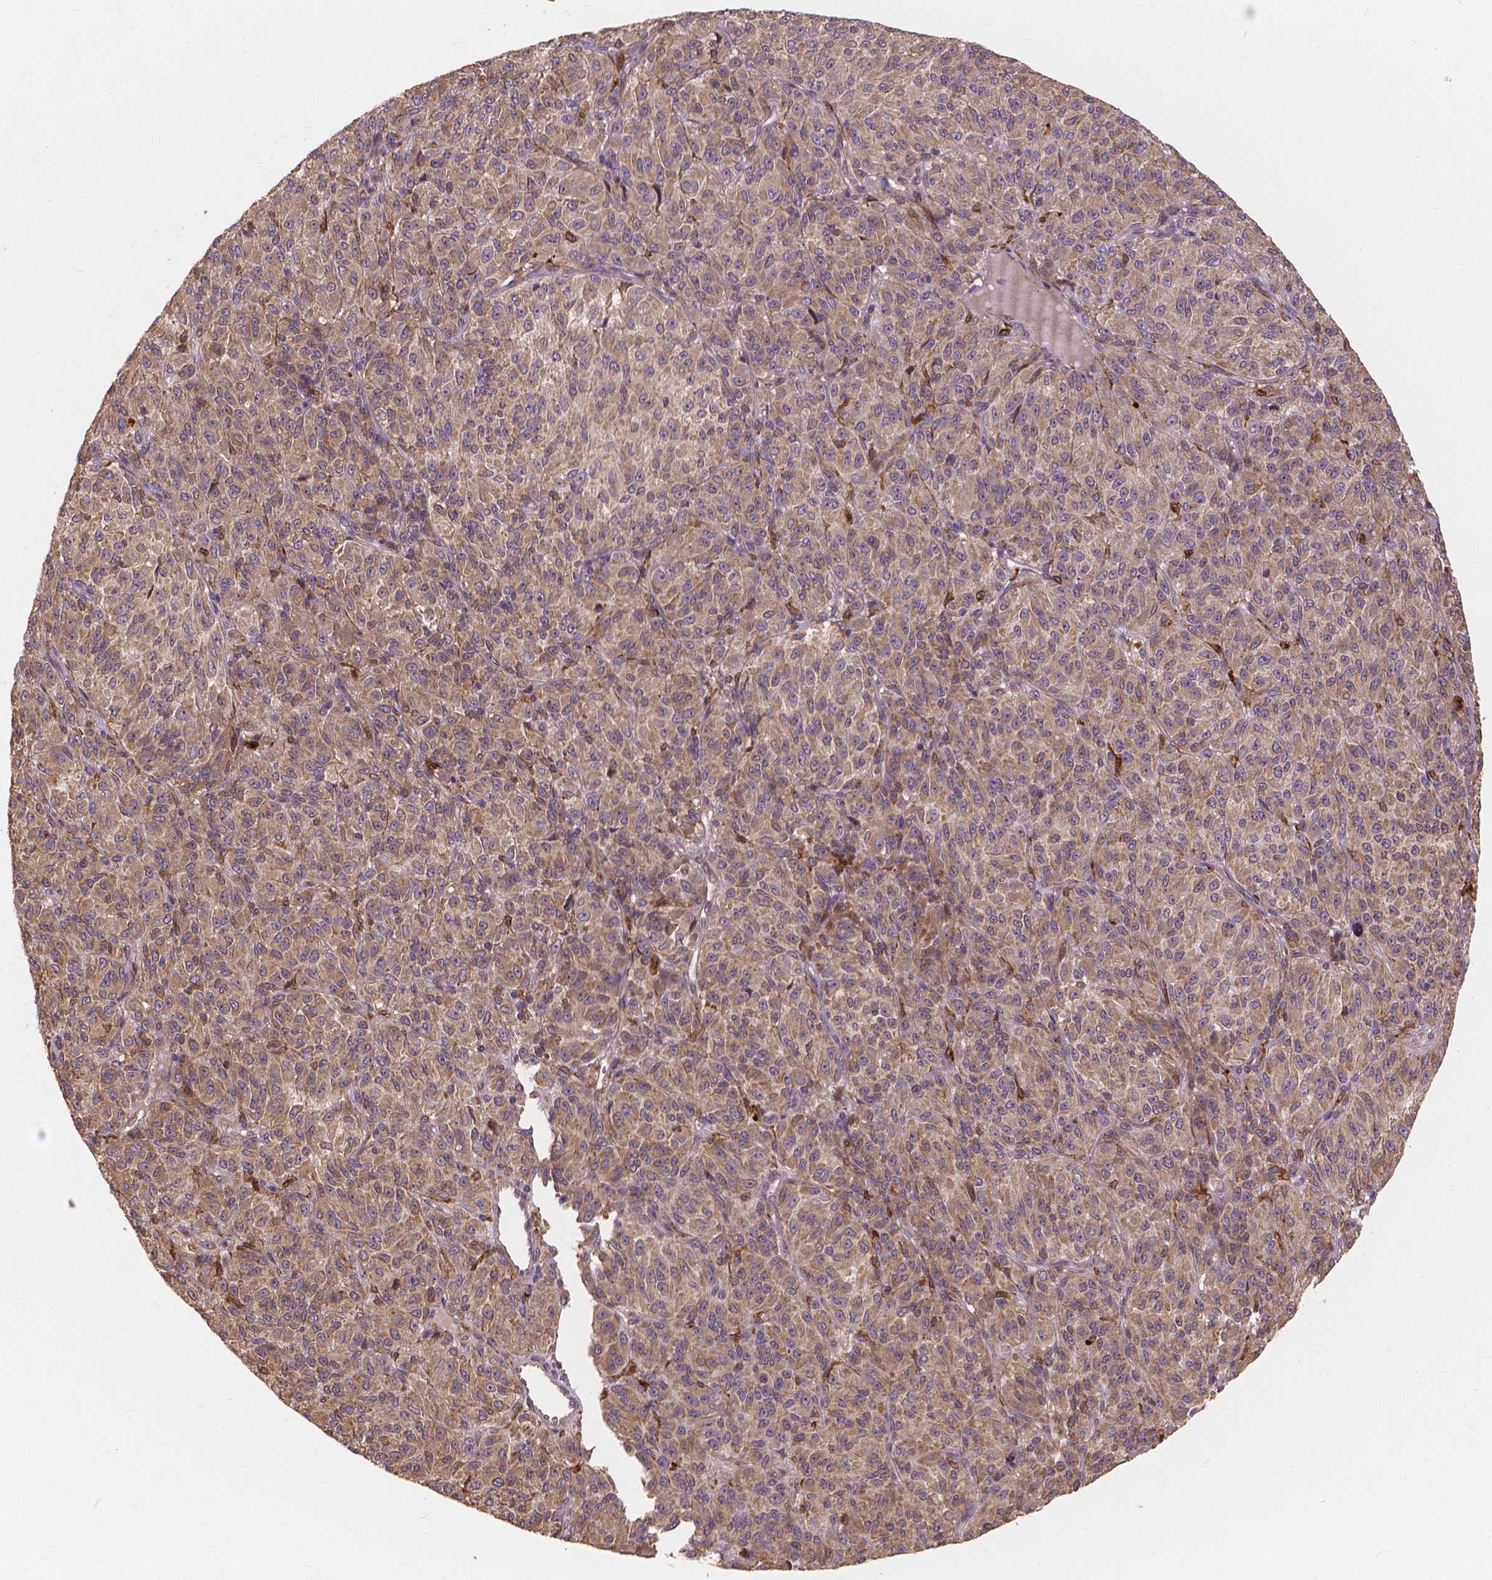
{"staining": {"intensity": "moderate", "quantity": ">75%", "location": "cytoplasmic/membranous"}, "tissue": "melanoma", "cell_type": "Tumor cells", "image_type": "cancer", "snomed": [{"axis": "morphology", "description": "Malignant melanoma, Metastatic site"}, {"axis": "topography", "description": "Brain"}], "caption": "Immunohistochemistry (IHC) histopathology image of neoplastic tissue: human melanoma stained using IHC demonstrates medium levels of moderate protein expression localized specifically in the cytoplasmic/membranous of tumor cells, appearing as a cytoplasmic/membranous brown color.", "gene": "TAB2", "patient": {"sex": "female", "age": 56}}